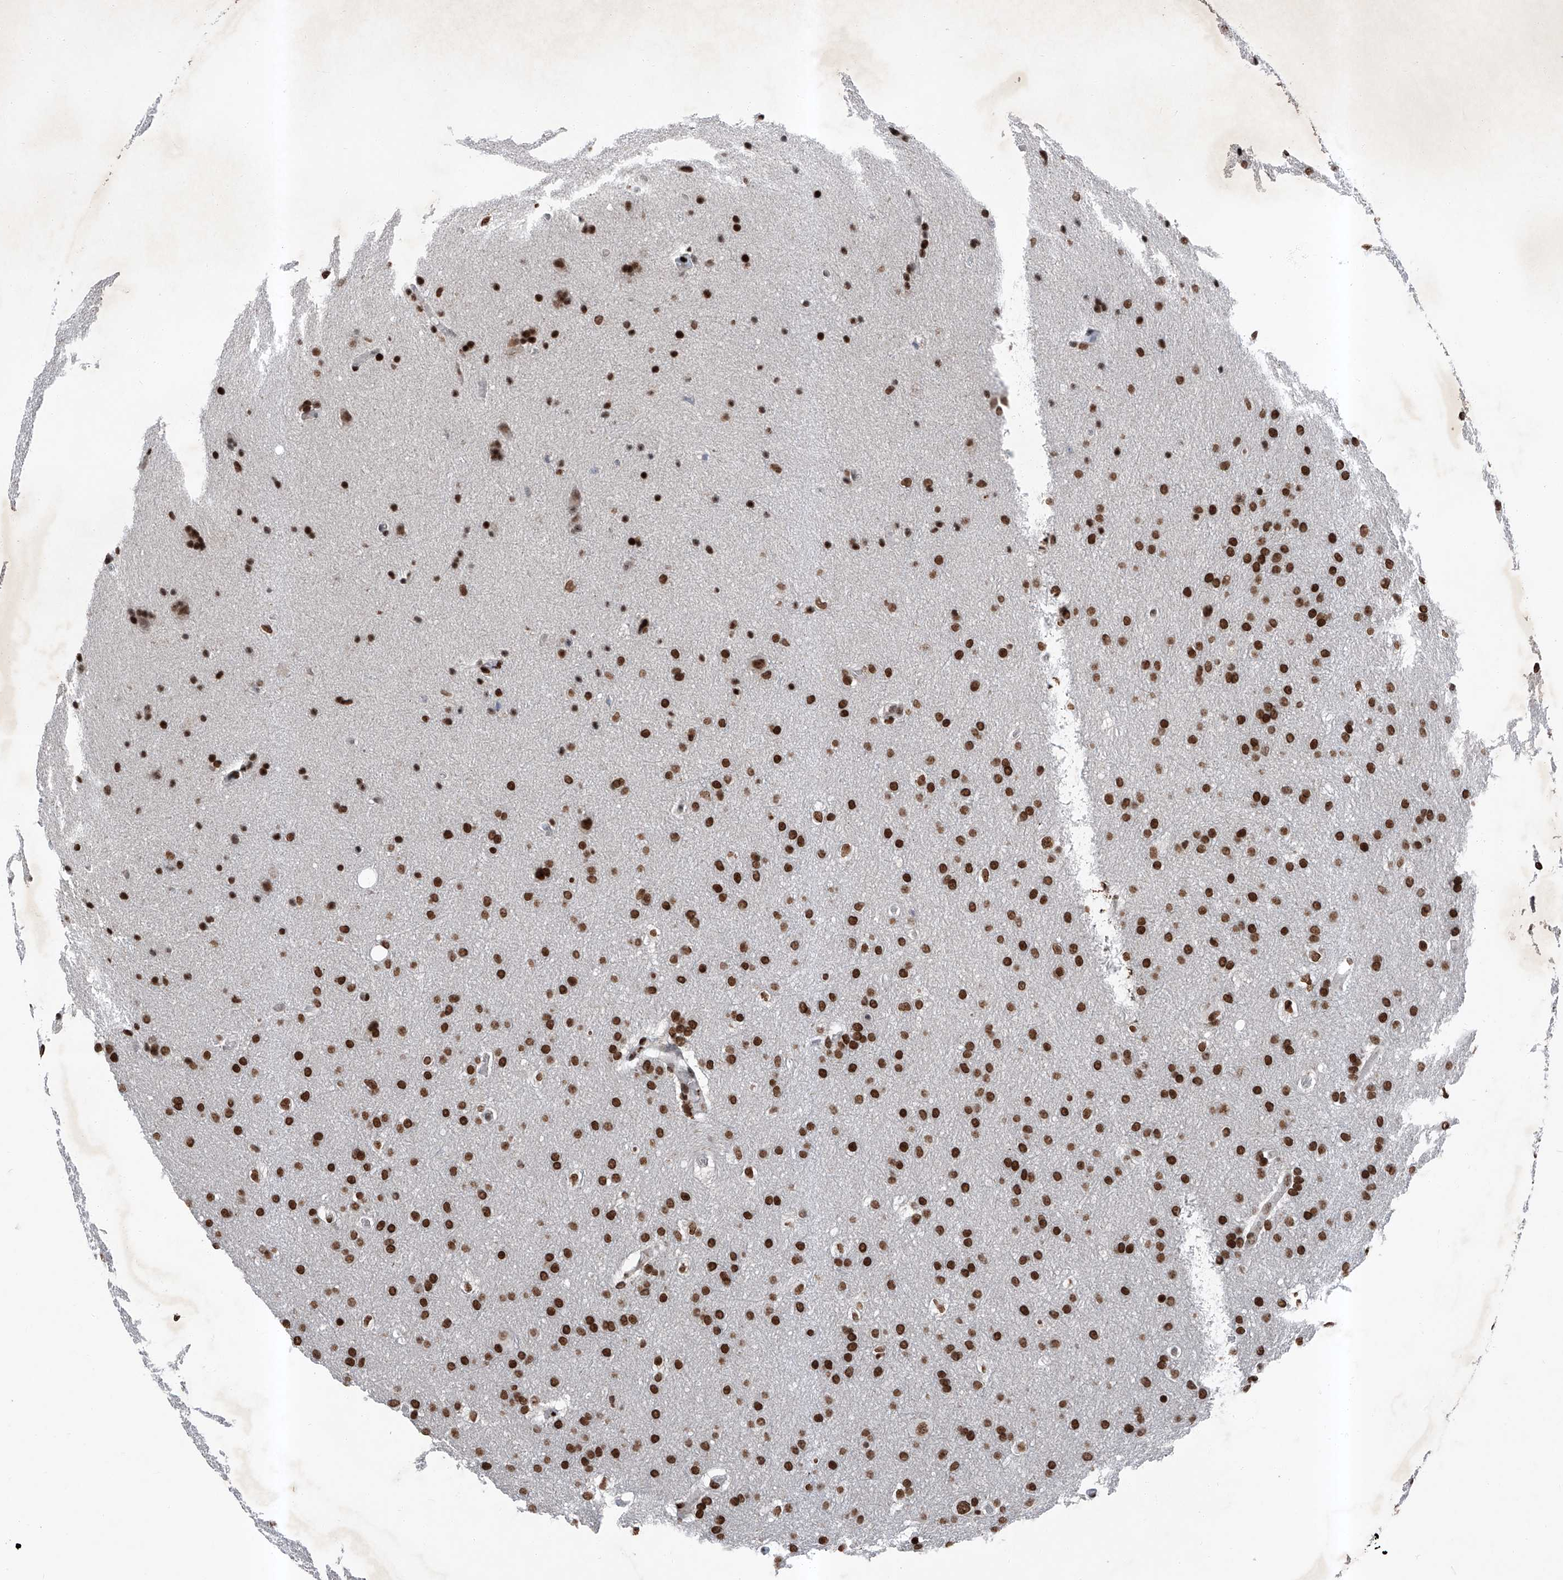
{"staining": {"intensity": "strong", "quantity": ">75%", "location": "nuclear"}, "tissue": "glioma", "cell_type": "Tumor cells", "image_type": "cancer", "snomed": [{"axis": "morphology", "description": "Glioma, malignant, Low grade"}, {"axis": "topography", "description": "Brain"}], "caption": "Immunohistochemistry histopathology image of human malignant glioma (low-grade) stained for a protein (brown), which exhibits high levels of strong nuclear expression in approximately >75% of tumor cells.", "gene": "BMI1", "patient": {"sex": "female", "age": 37}}